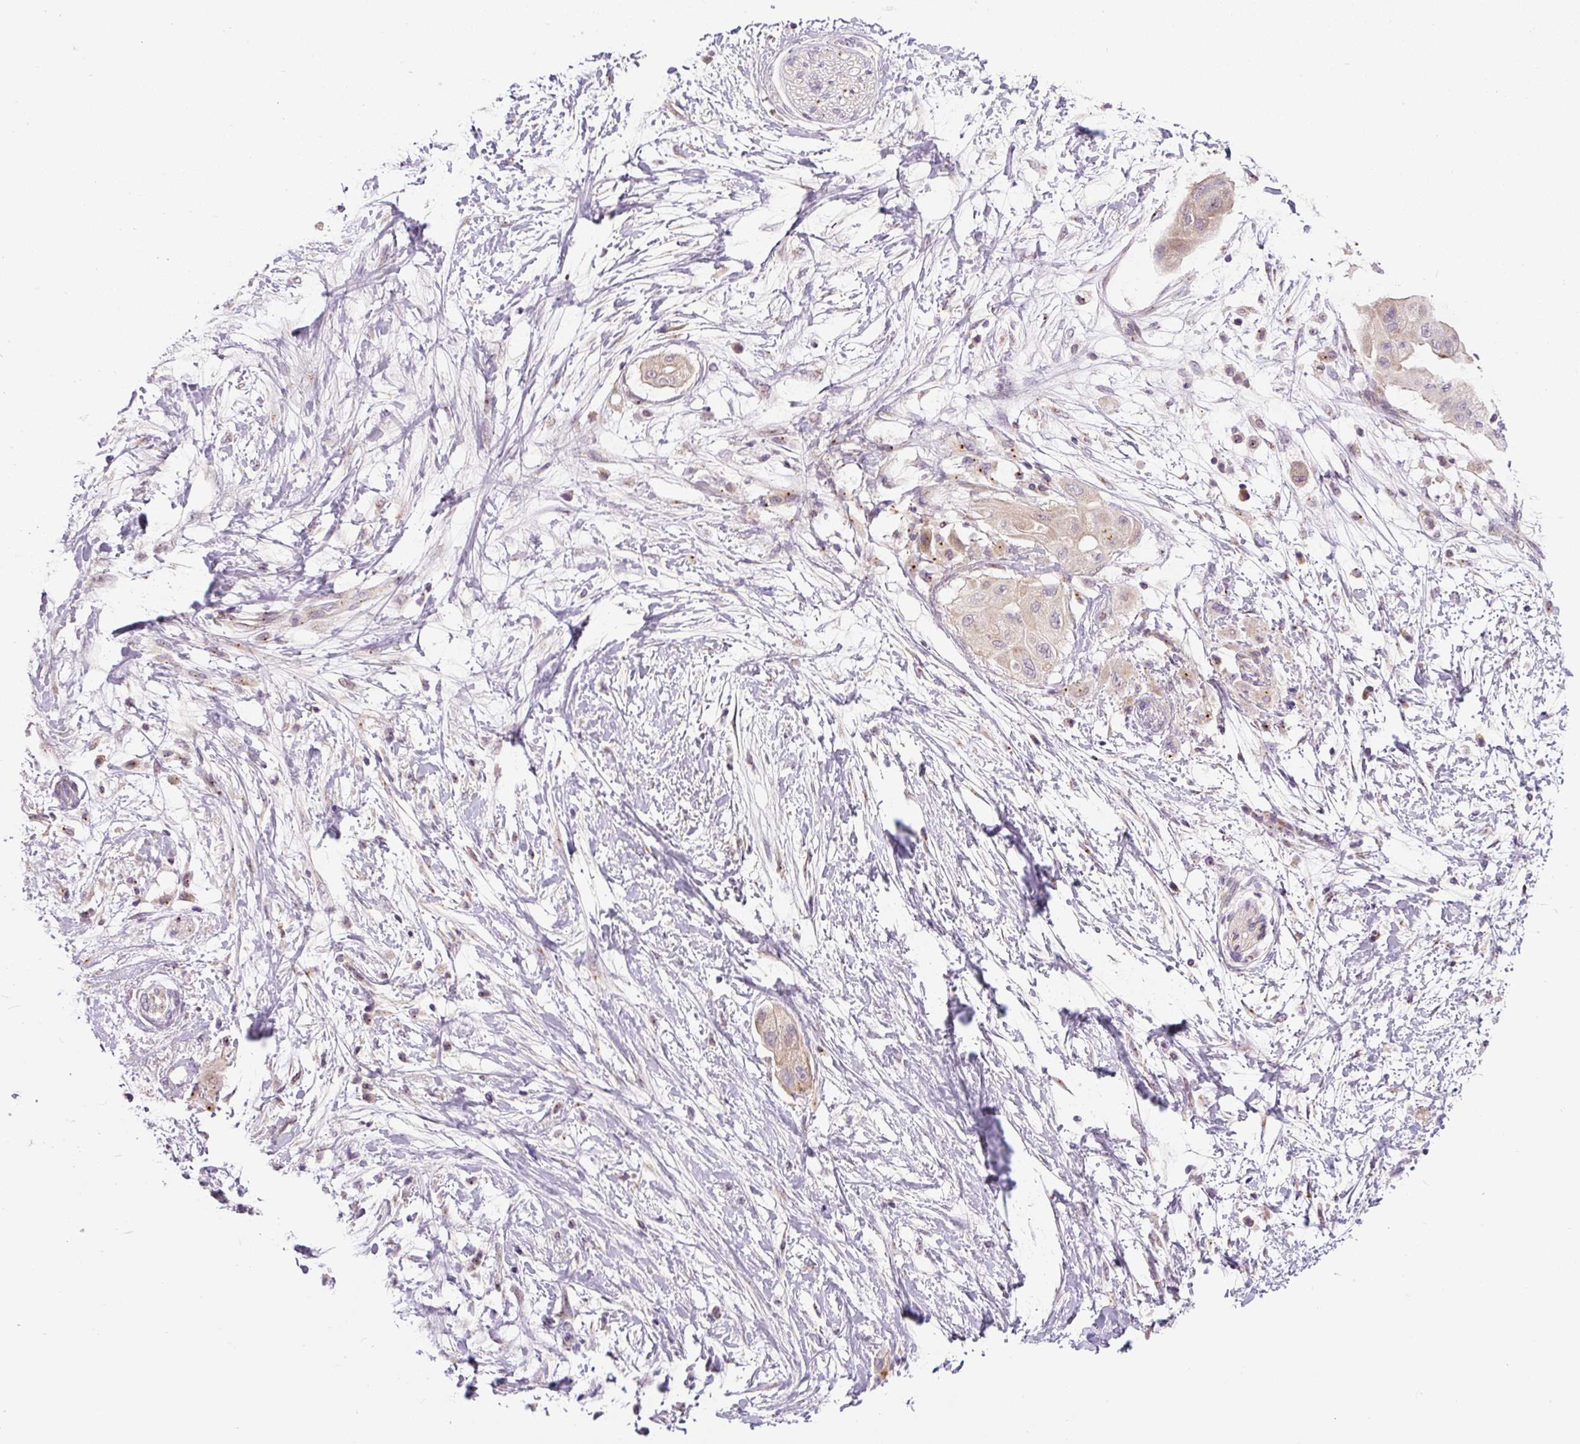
{"staining": {"intensity": "weak", "quantity": "<25%", "location": "cytoplasmic/membranous"}, "tissue": "pancreatic cancer", "cell_type": "Tumor cells", "image_type": "cancer", "snomed": [{"axis": "morphology", "description": "Adenocarcinoma, NOS"}, {"axis": "topography", "description": "Pancreas"}], "caption": "The immunohistochemistry (IHC) histopathology image has no significant expression in tumor cells of pancreatic cancer (adenocarcinoma) tissue.", "gene": "PCM1", "patient": {"sex": "male", "age": 68}}